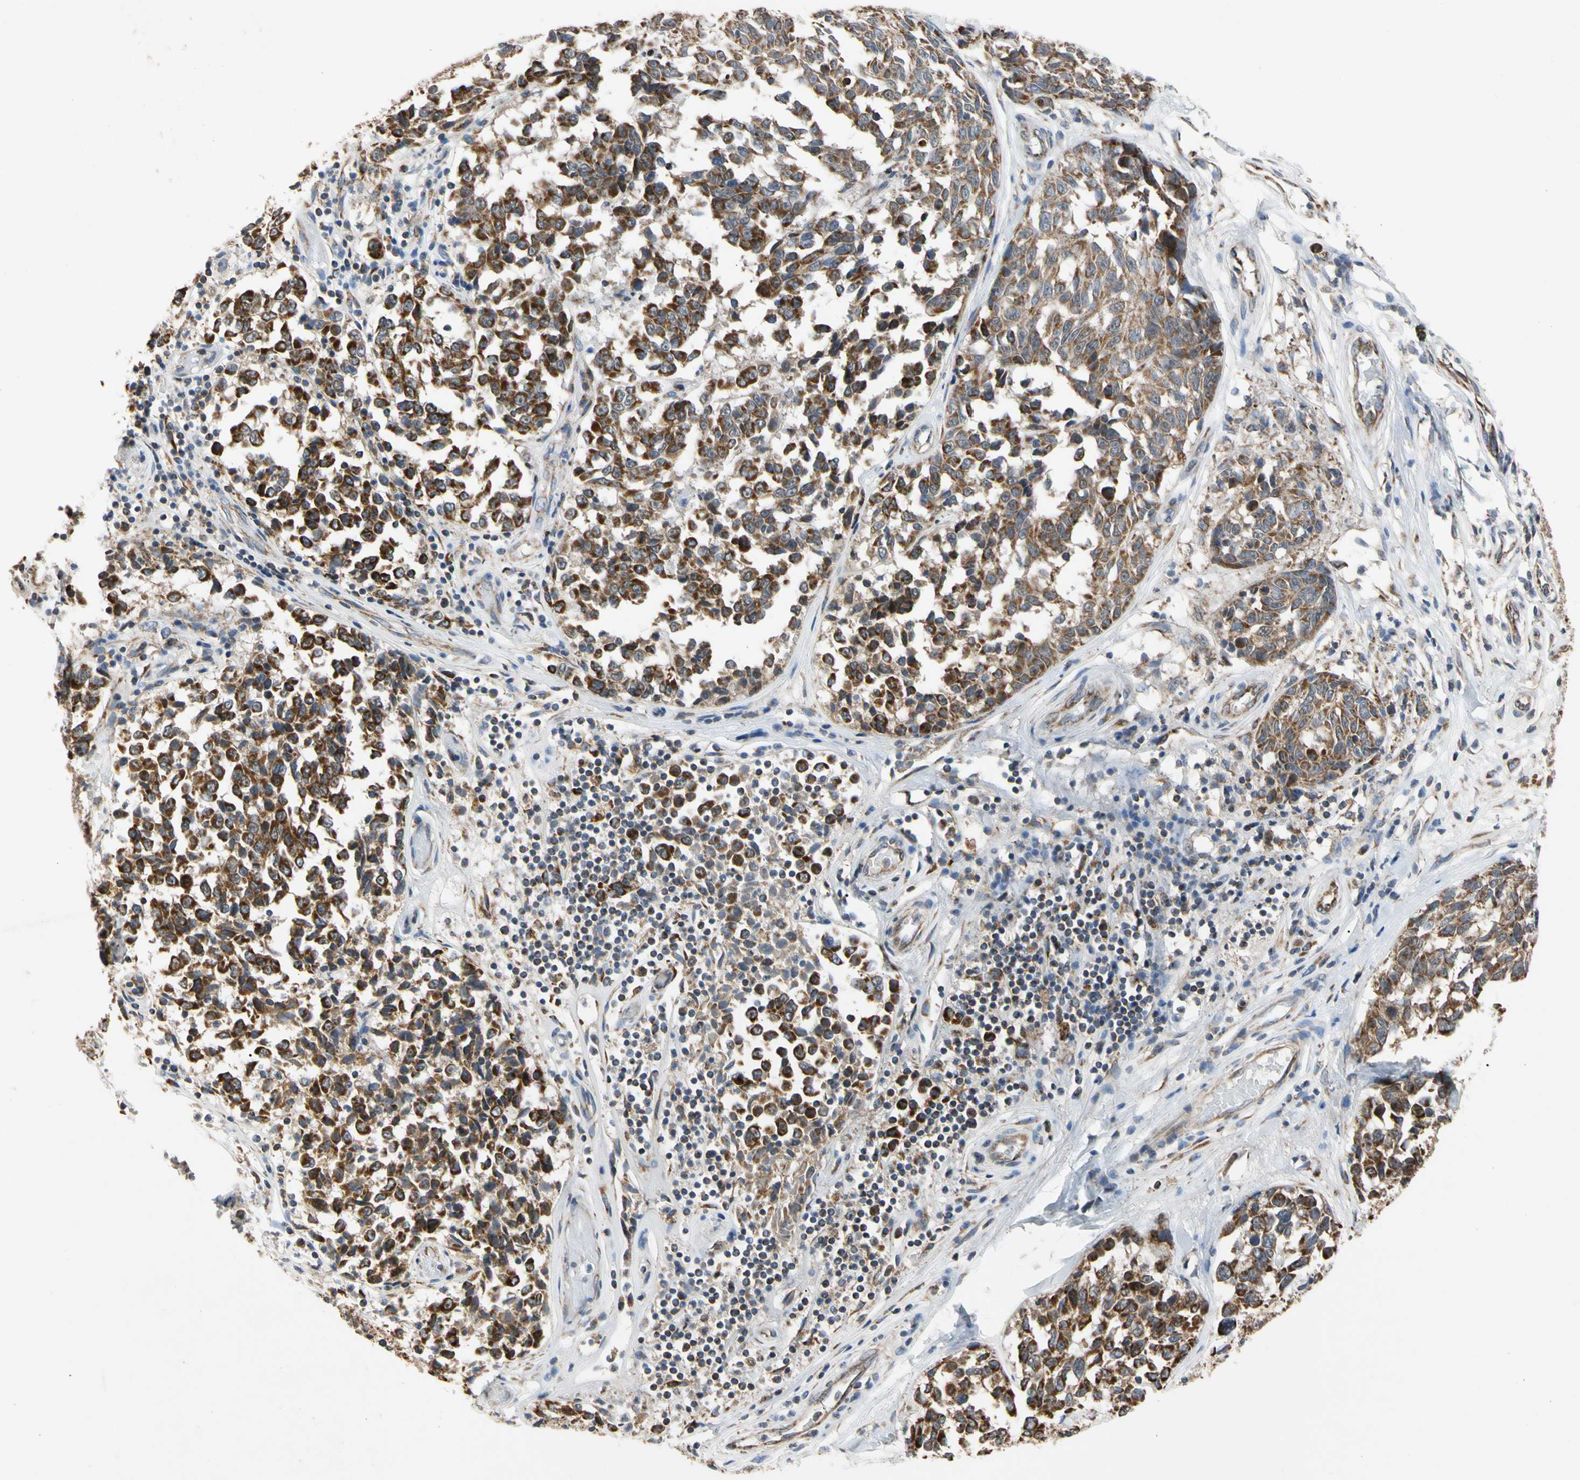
{"staining": {"intensity": "strong", "quantity": ">75%", "location": "cytoplasmic/membranous"}, "tissue": "melanoma", "cell_type": "Tumor cells", "image_type": "cancer", "snomed": [{"axis": "morphology", "description": "Malignant melanoma, NOS"}, {"axis": "topography", "description": "Skin"}], "caption": "Melanoma stained with IHC demonstrates strong cytoplasmic/membranous positivity in about >75% of tumor cells.", "gene": "GPD2", "patient": {"sex": "female", "age": 64}}